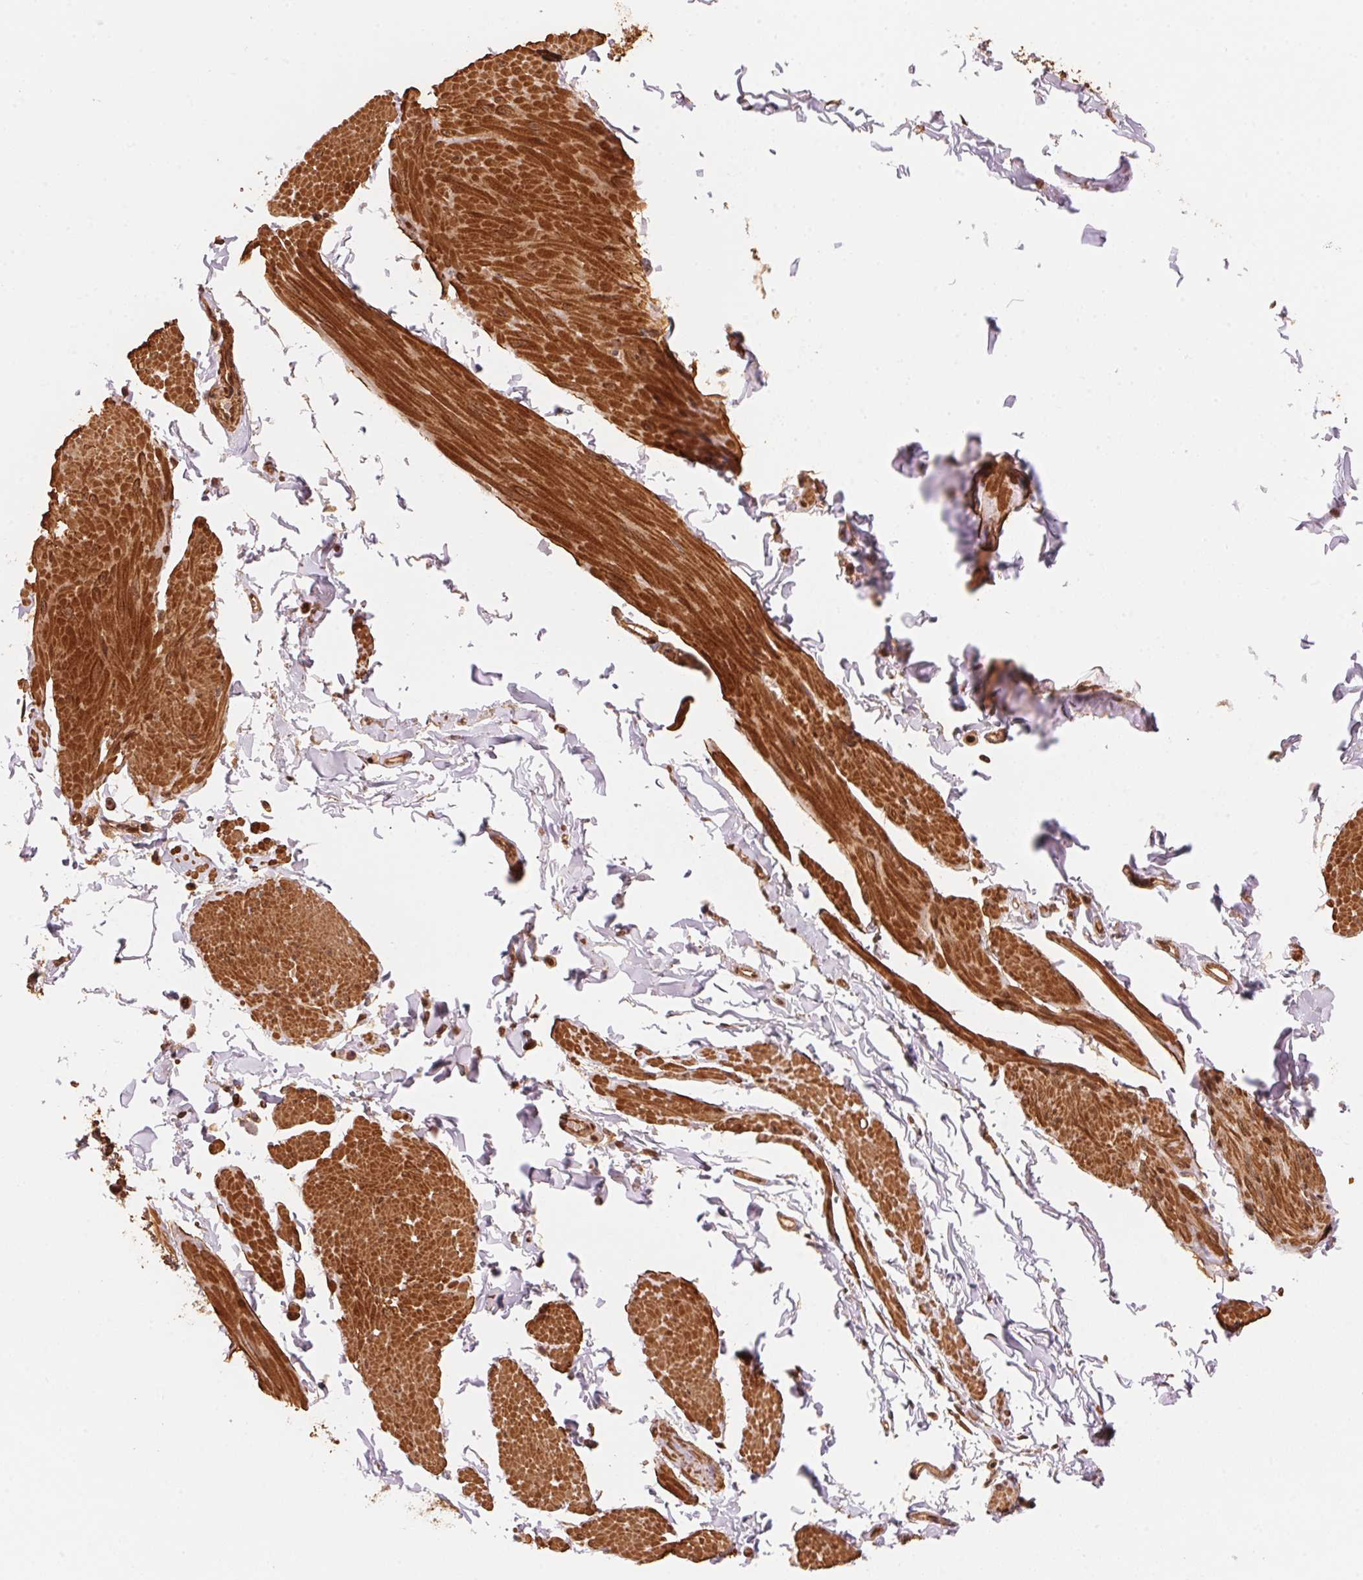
{"staining": {"intensity": "strong", "quantity": "25%-75%", "location": "cytoplasmic/membranous,nuclear"}, "tissue": "smooth muscle", "cell_type": "Smooth muscle cells", "image_type": "normal", "snomed": [{"axis": "morphology", "description": "Normal tissue, NOS"}, {"axis": "topography", "description": "Adipose tissue"}, {"axis": "topography", "description": "Smooth muscle"}, {"axis": "topography", "description": "Peripheral nerve tissue"}], "caption": "High-magnification brightfield microscopy of normal smooth muscle stained with DAB (3,3'-diaminobenzidine) (brown) and counterstained with hematoxylin (blue). smooth muscle cells exhibit strong cytoplasmic/membranous,nuclear staining is appreciated in about25%-75% of cells. (Stains: DAB (3,3'-diaminobenzidine) in brown, nuclei in blue, Microscopy: brightfield microscopy at high magnification).", "gene": "TNIP2", "patient": {"sex": "male", "age": 83}}